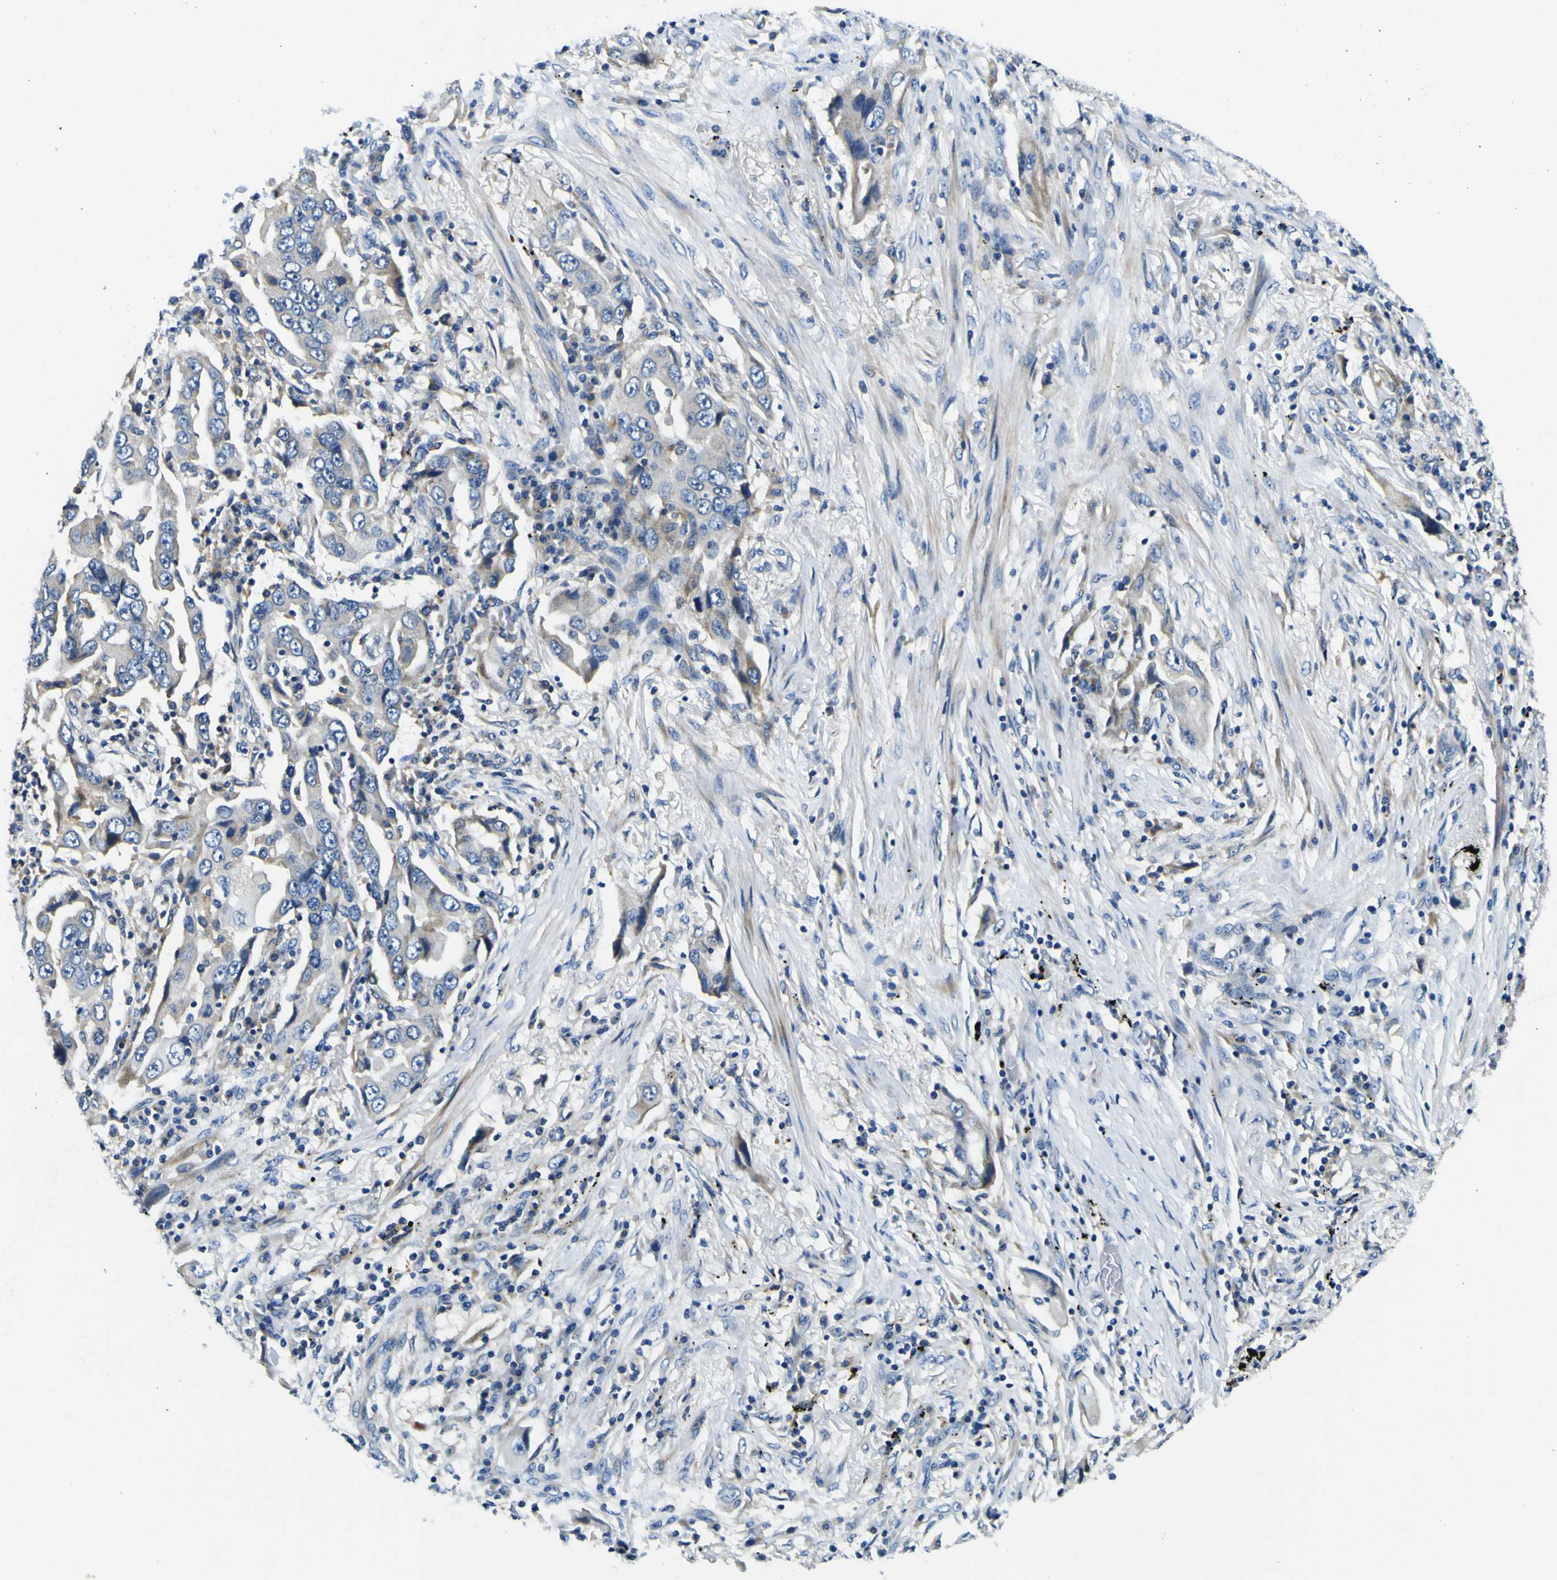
{"staining": {"intensity": "moderate", "quantity": "<25%", "location": "cytoplasmic/membranous"}, "tissue": "lung cancer", "cell_type": "Tumor cells", "image_type": "cancer", "snomed": [{"axis": "morphology", "description": "Adenocarcinoma, NOS"}, {"axis": "topography", "description": "Lung"}], "caption": "A micrograph showing moderate cytoplasmic/membranous positivity in approximately <25% of tumor cells in lung cancer (adenocarcinoma), as visualized by brown immunohistochemical staining.", "gene": "CLSTN1", "patient": {"sex": "female", "age": 65}}